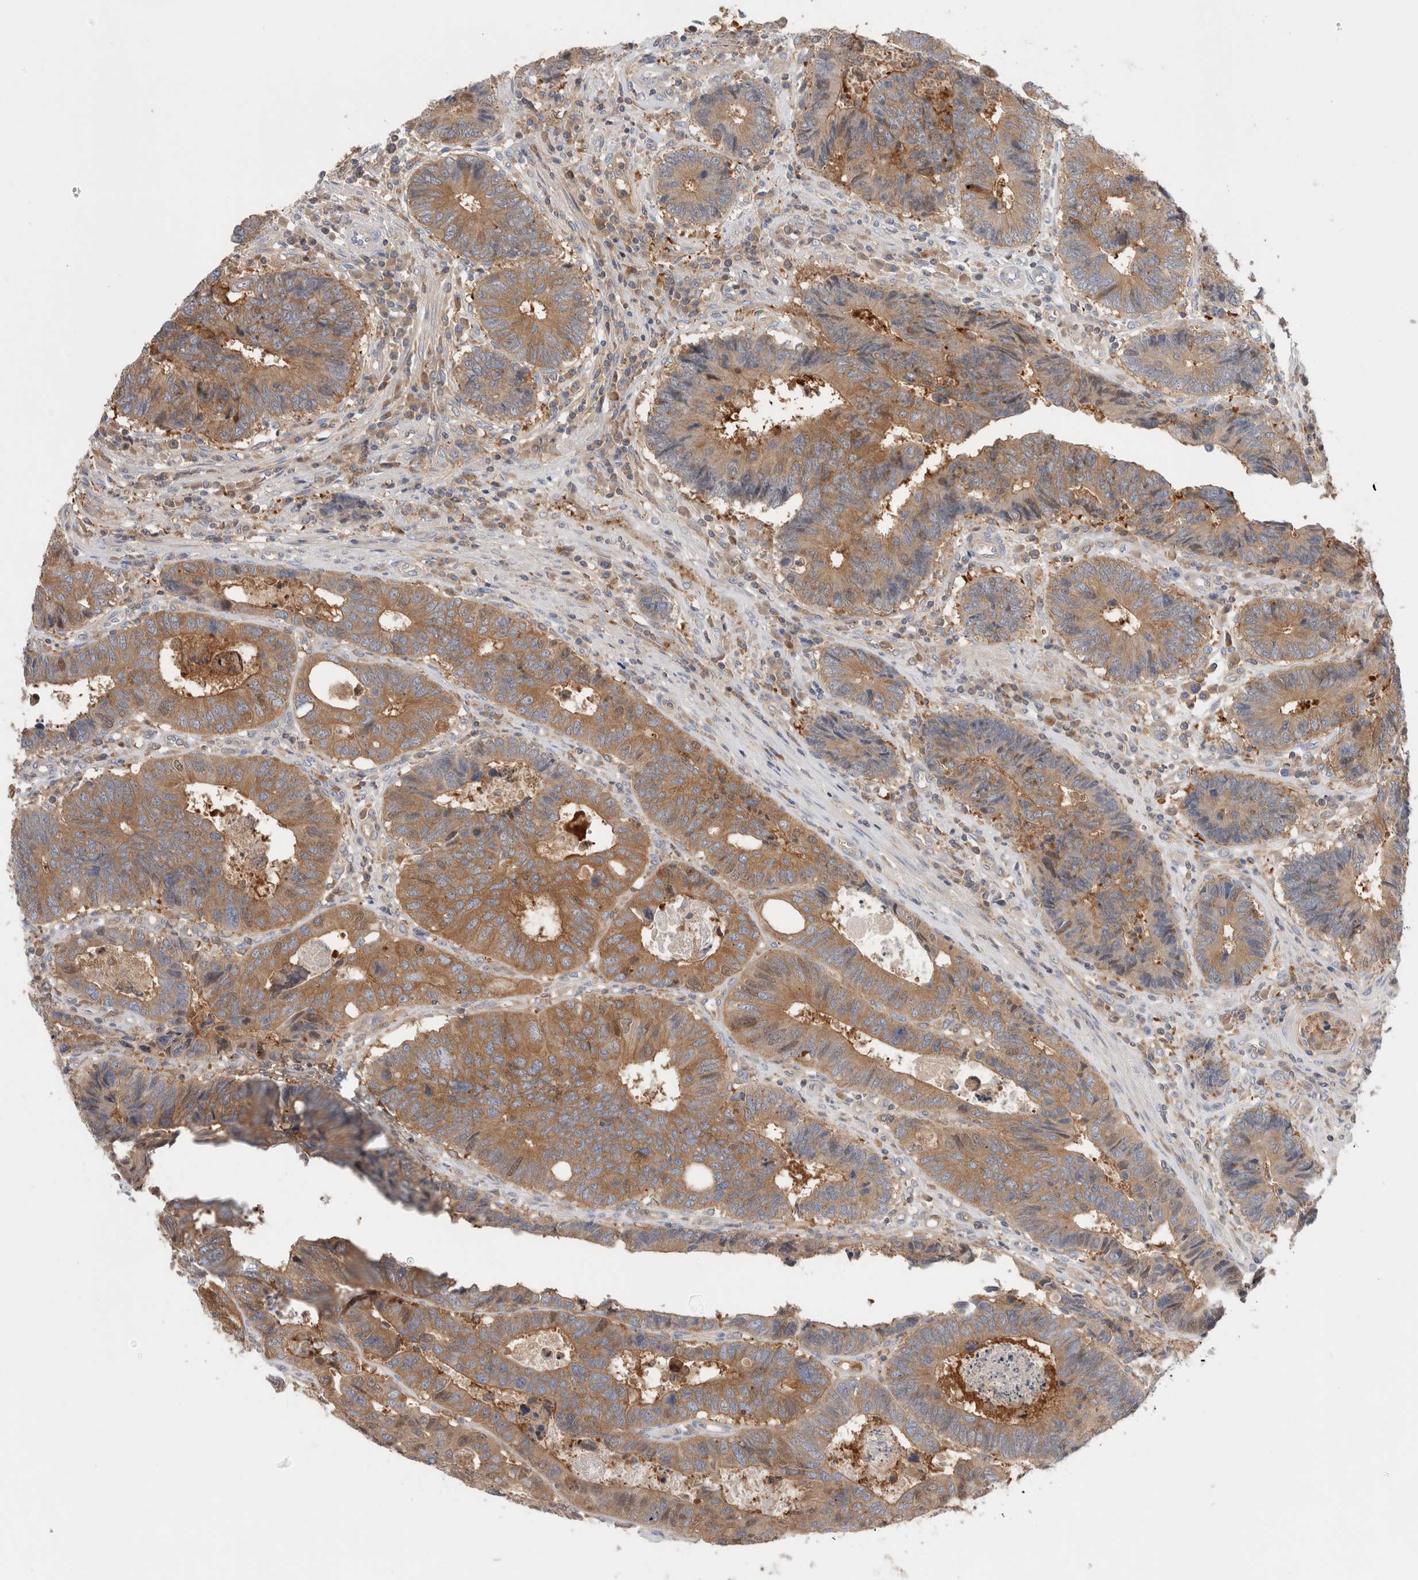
{"staining": {"intensity": "moderate", "quantity": ">75%", "location": "cytoplasmic/membranous"}, "tissue": "colorectal cancer", "cell_type": "Tumor cells", "image_type": "cancer", "snomed": [{"axis": "morphology", "description": "Adenocarcinoma, NOS"}, {"axis": "topography", "description": "Rectum"}], "caption": "Colorectal cancer was stained to show a protein in brown. There is medium levels of moderate cytoplasmic/membranous positivity in about >75% of tumor cells.", "gene": "KLHL14", "patient": {"sex": "male", "age": 84}}